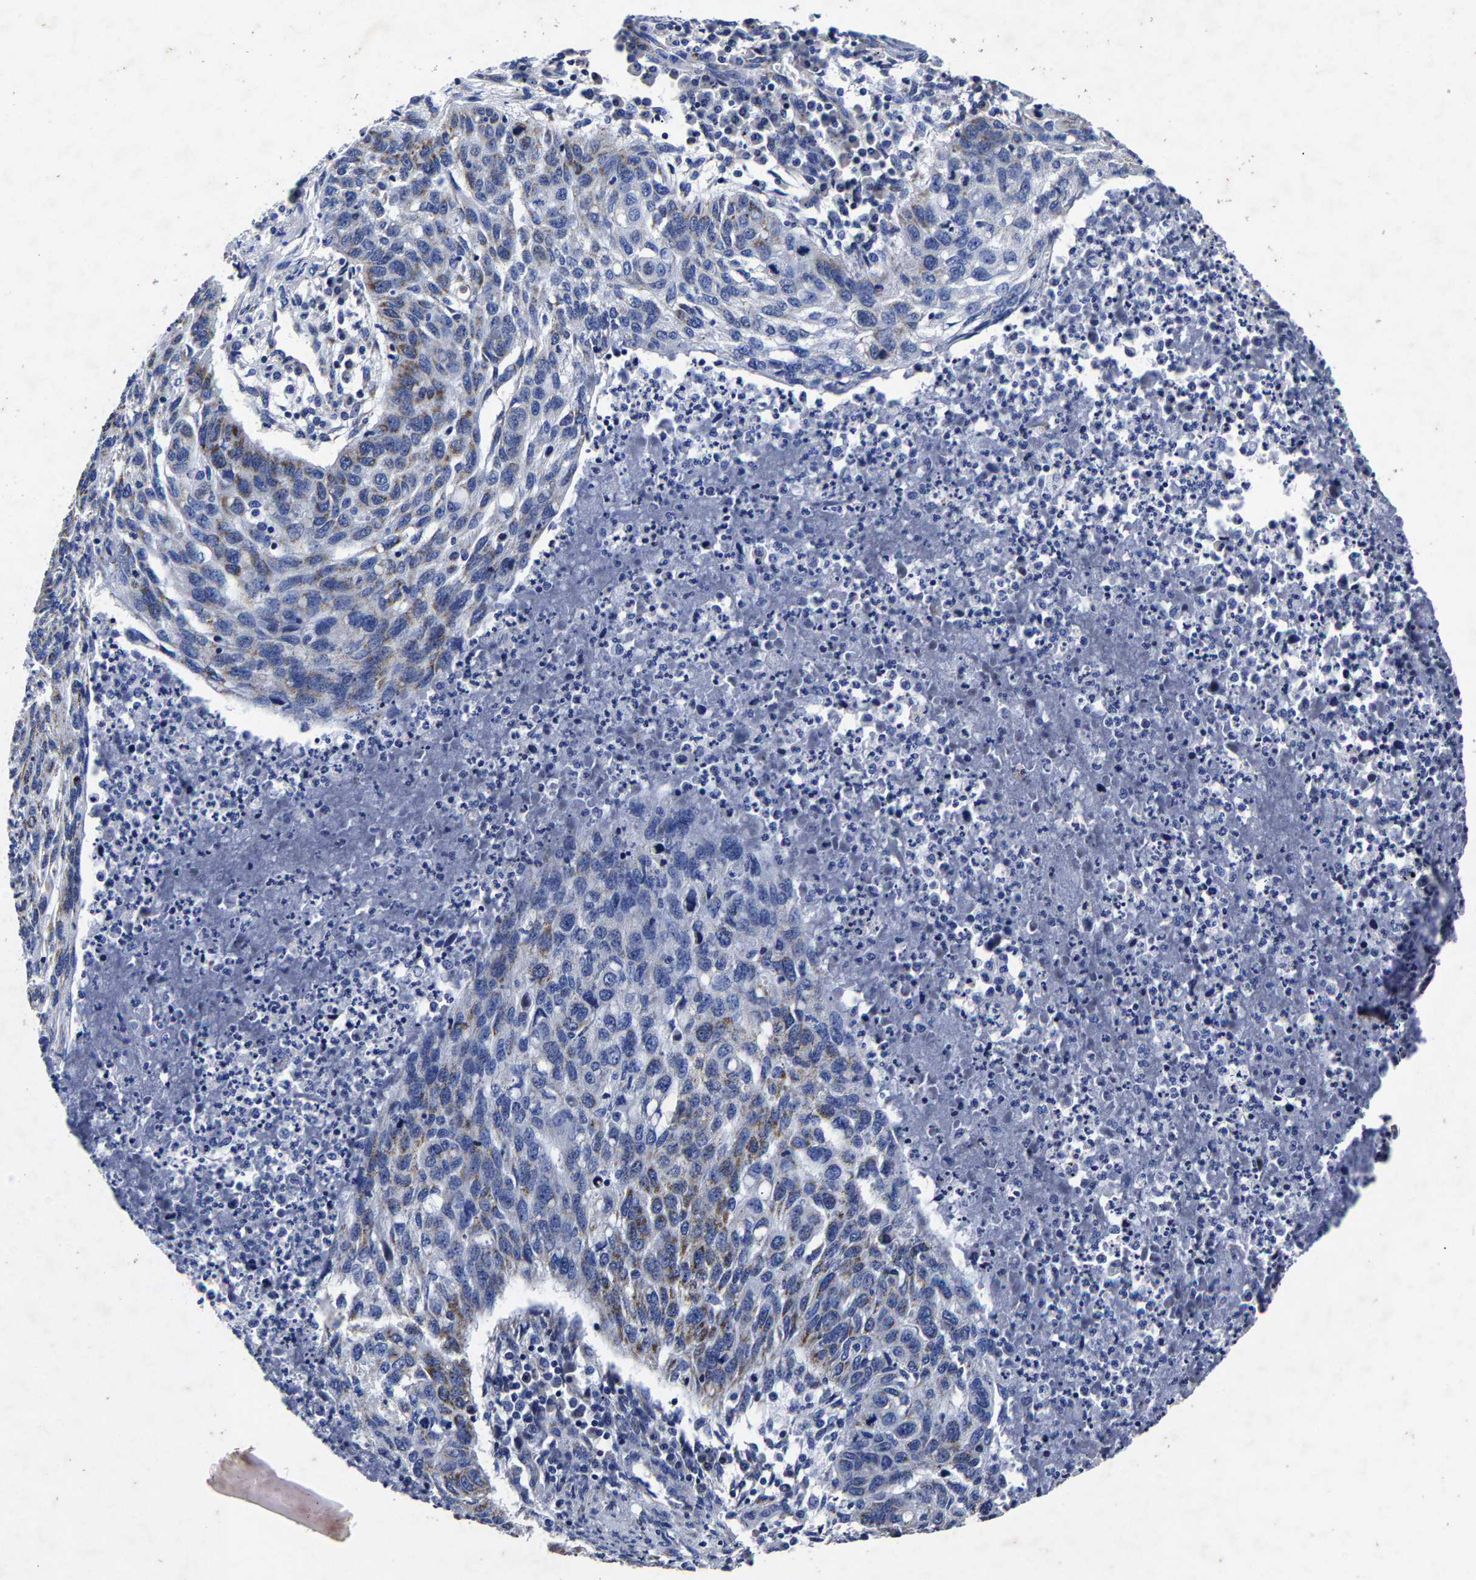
{"staining": {"intensity": "moderate", "quantity": "<25%", "location": "cytoplasmic/membranous"}, "tissue": "lung cancer", "cell_type": "Tumor cells", "image_type": "cancer", "snomed": [{"axis": "morphology", "description": "Squamous cell carcinoma, NOS"}, {"axis": "topography", "description": "Lung"}], "caption": "The immunohistochemical stain highlights moderate cytoplasmic/membranous expression in tumor cells of lung squamous cell carcinoma tissue.", "gene": "AASS", "patient": {"sex": "female", "age": 63}}